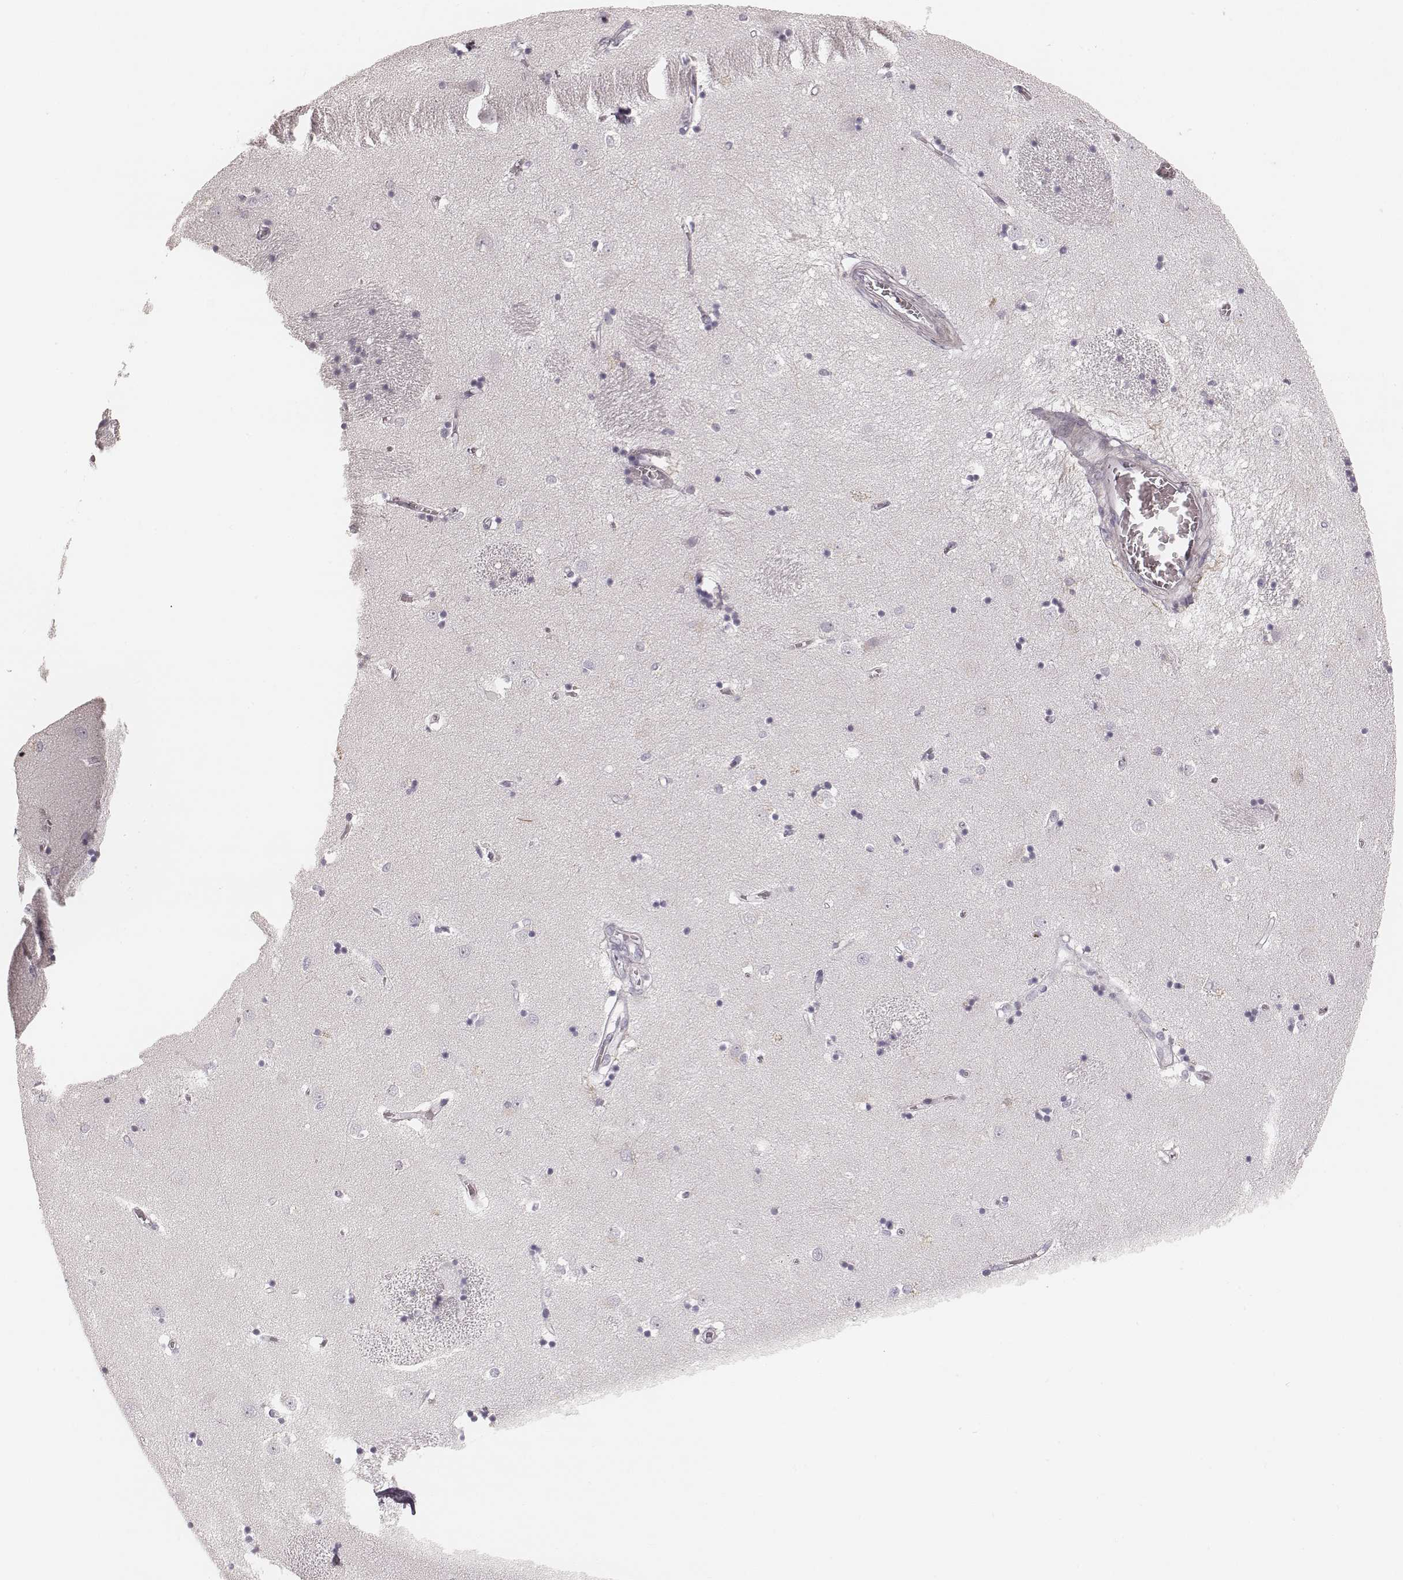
{"staining": {"intensity": "negative", "quantity": "none", "location": "none"}, "tissue": "caudate", "cell_type": "Glial cells", "image_type": "normal", "snomed": [{"axis": "morphology", "description": "Normal tissue, NOS"}, {"axis": "topography", "description": "Lateral ventricle wall"}], "caption": "Benign caudate was stained to show a protein in brown. There is no significant staining in glial cells. (DAB immunohistochemistry with hematoxylin counter stain).", "gene": "SPATA24", "patient": {"sex": "male", "age": 54}}